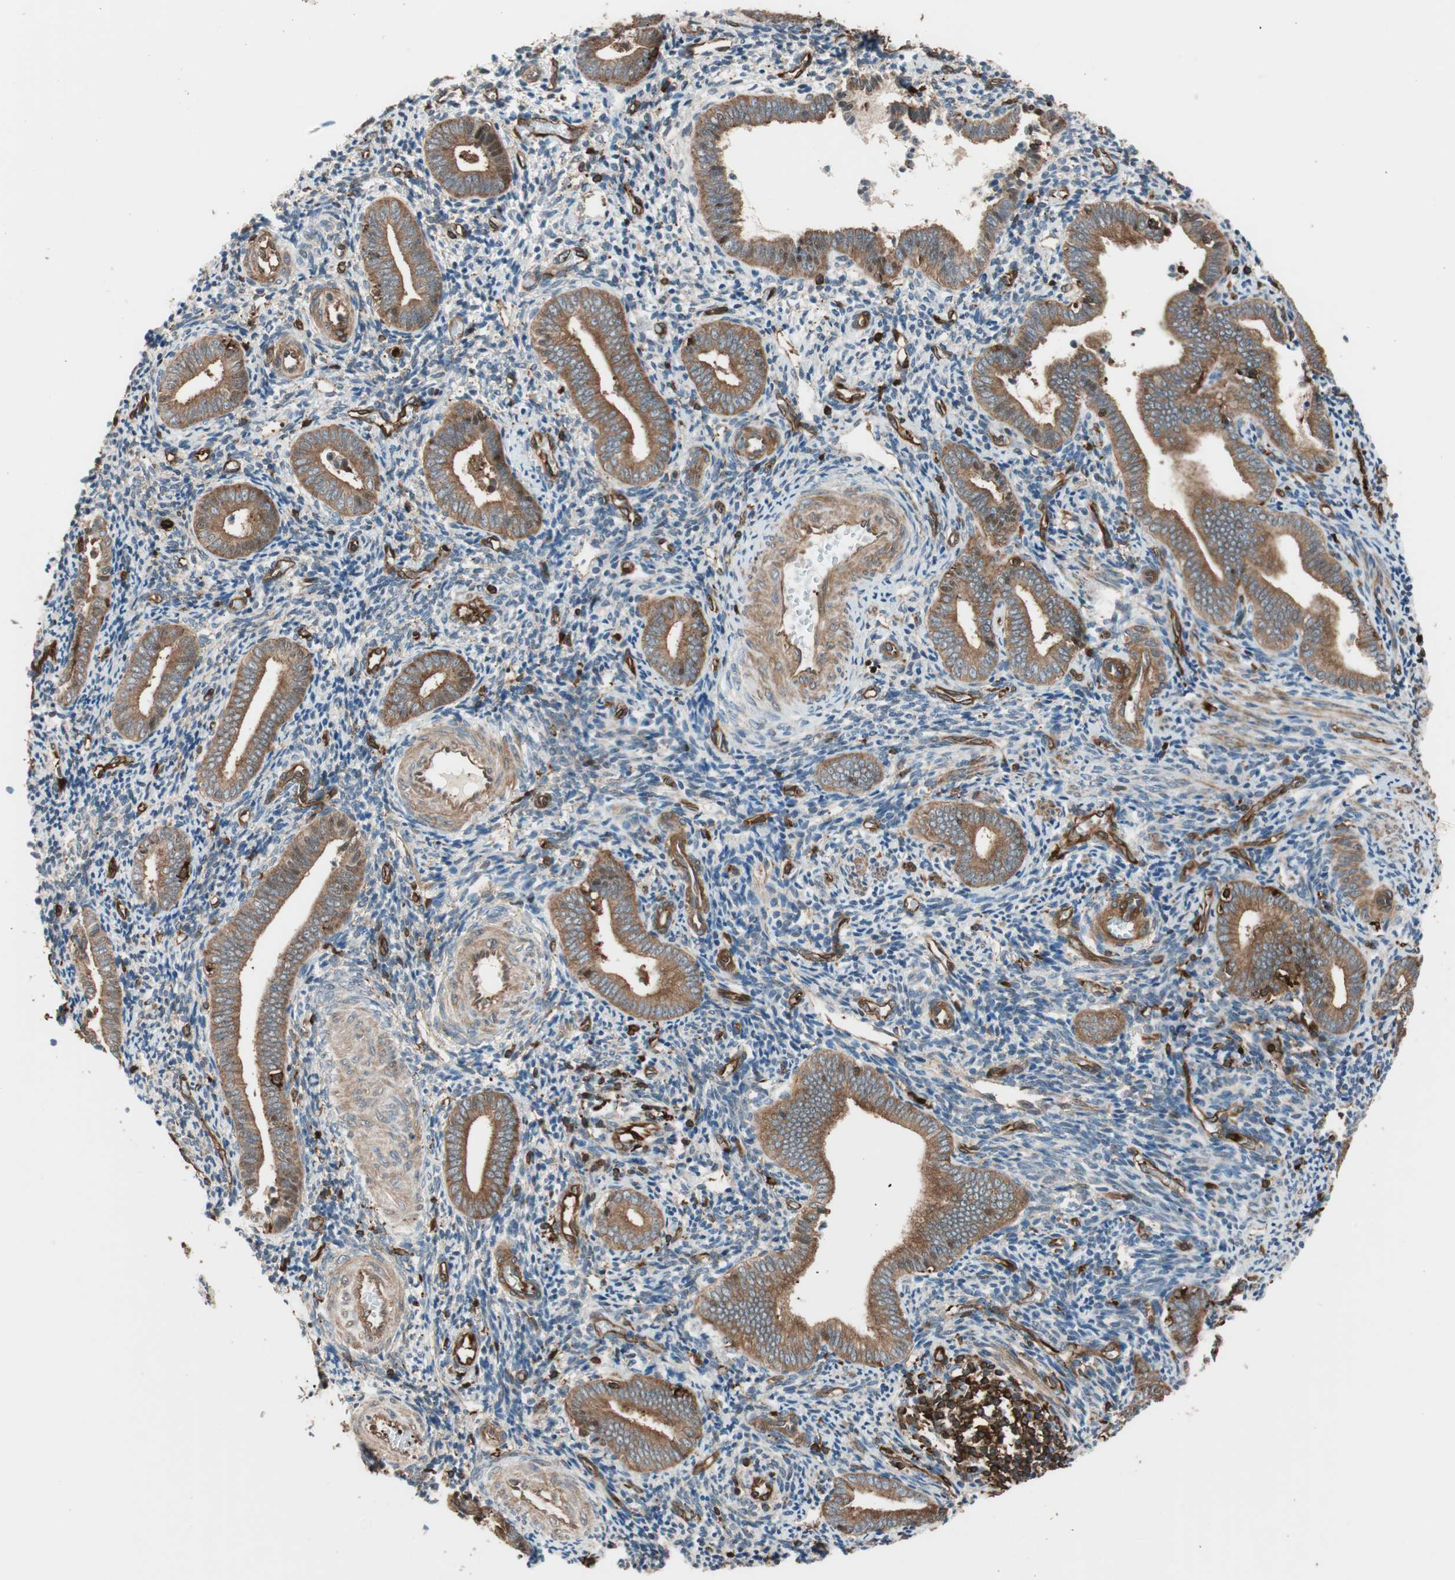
{"staining": {"intensity": "weak", "quantity": "<25%", "location": "cytoplasmic/membranous"}, "tissue": "endometrium", "cell_type": "Cells in endometrial stroma", "image_type": "normal", "snomed": [{"axis": "morphology", "description": "Normal tissue, NOS"}, {"axis": "topography", "description": "Uterus"}, {"axis": "topography", "description": "Endometrium"}], "caption": "DAB (3,3'-diaminobenzidine) immunohistochemical staining of normal endometrium demonstrates no significant expression in cells in endometrial stroma.", "gene": "VASP", "patient": {"sex": "female", "age": 33}}